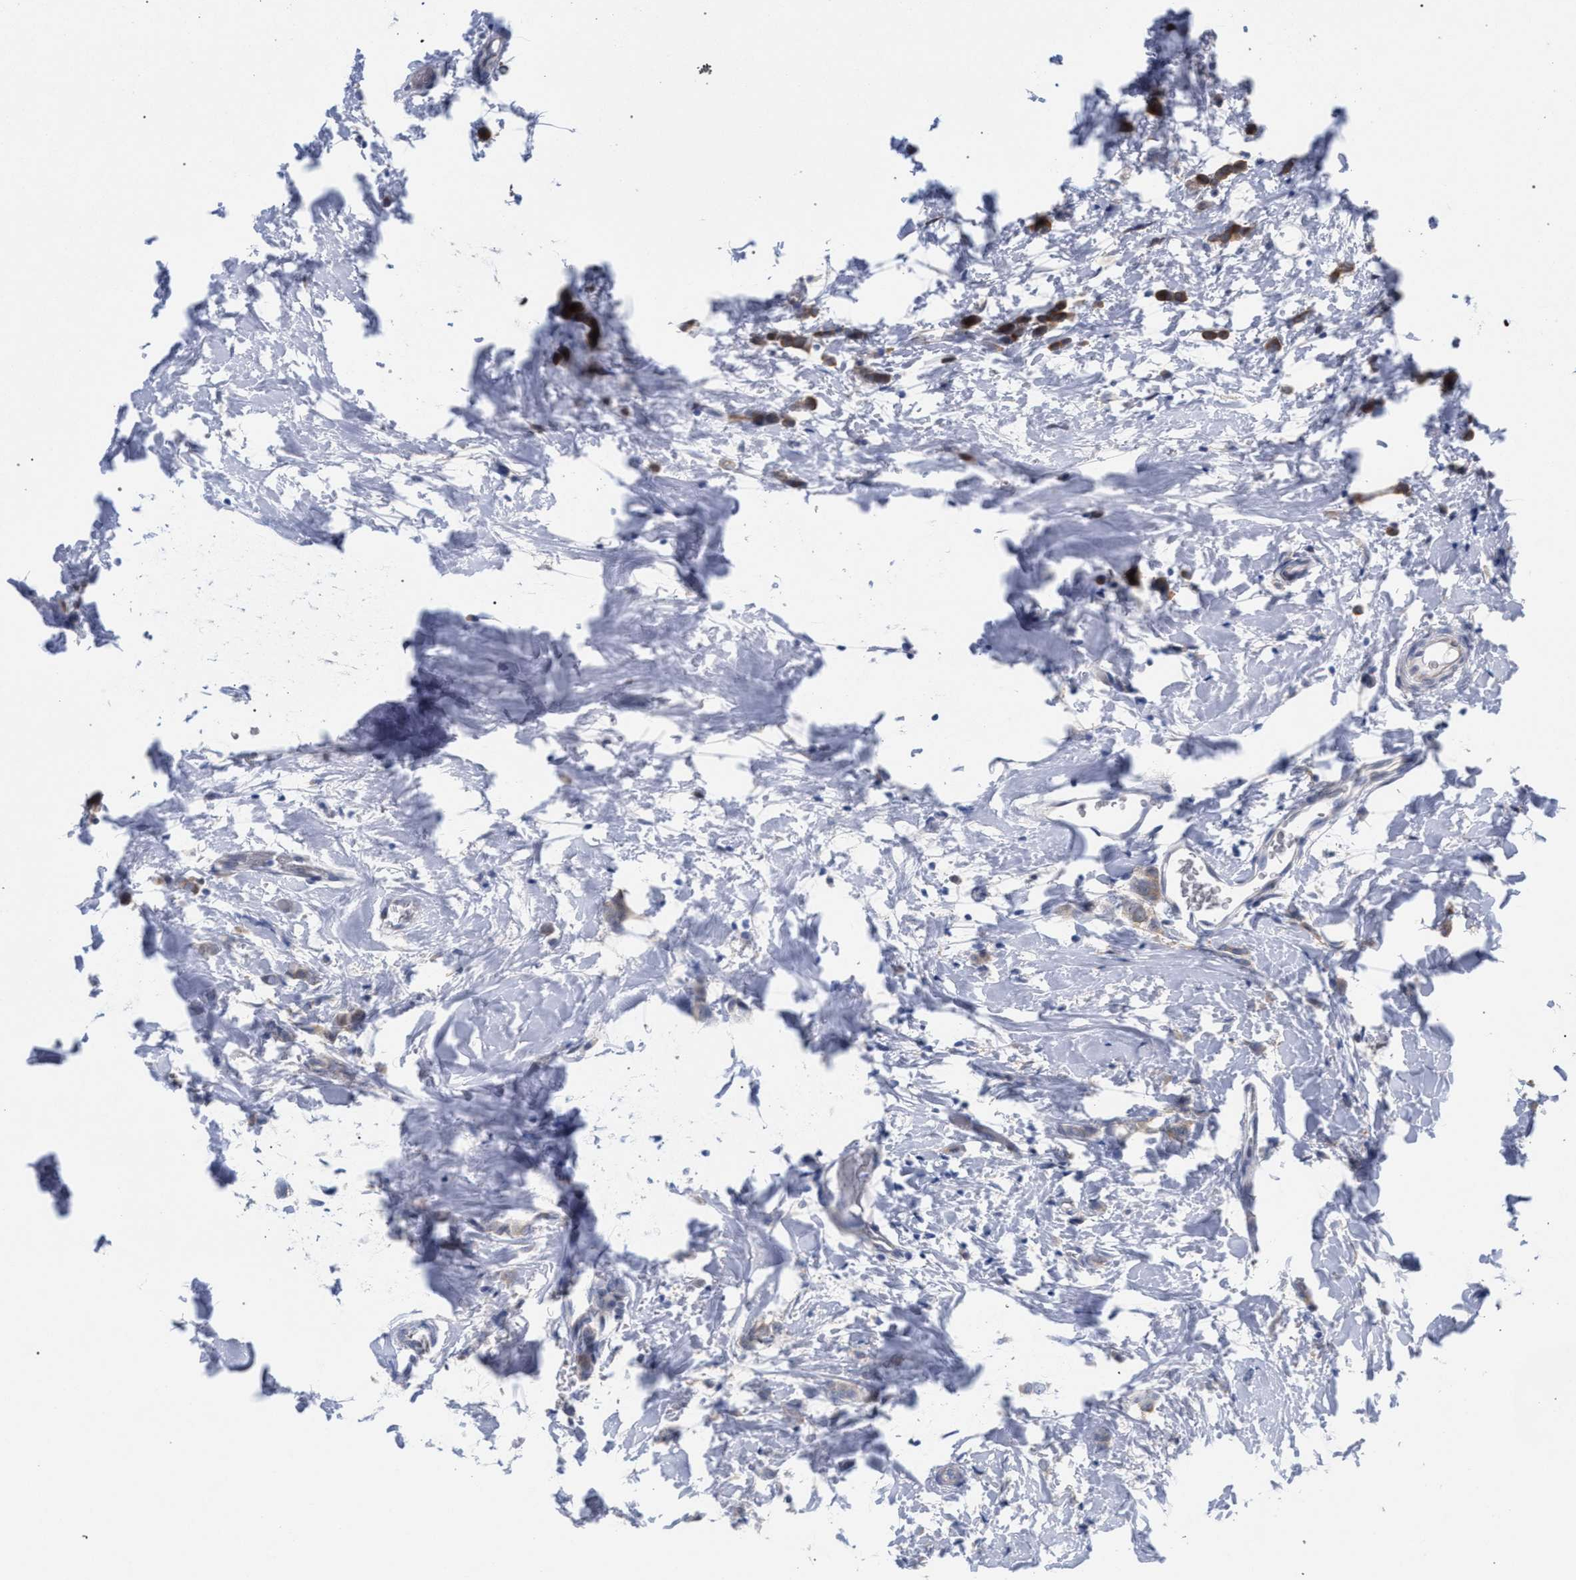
{"staining": {"intensity": "moderate", "quantity": ">75%", "location": "cytoplasmic/membranous"}, "tissue": "breast cancer", "cell_type": "Tumor cells", "image_type": "cancer", "snomed": [{"axis": "morphology", "description": "Lobular carcinoma"}, {"axis": "topography", "description": "Breast"}], "caption": "A brown stain labels moderate cytoplasmic/membranous positivity of a protein in human lobular carcinoma (breast) tumor cells.", "gene": "FHOD3", "patient": {"sex": "female", "age": 60}}